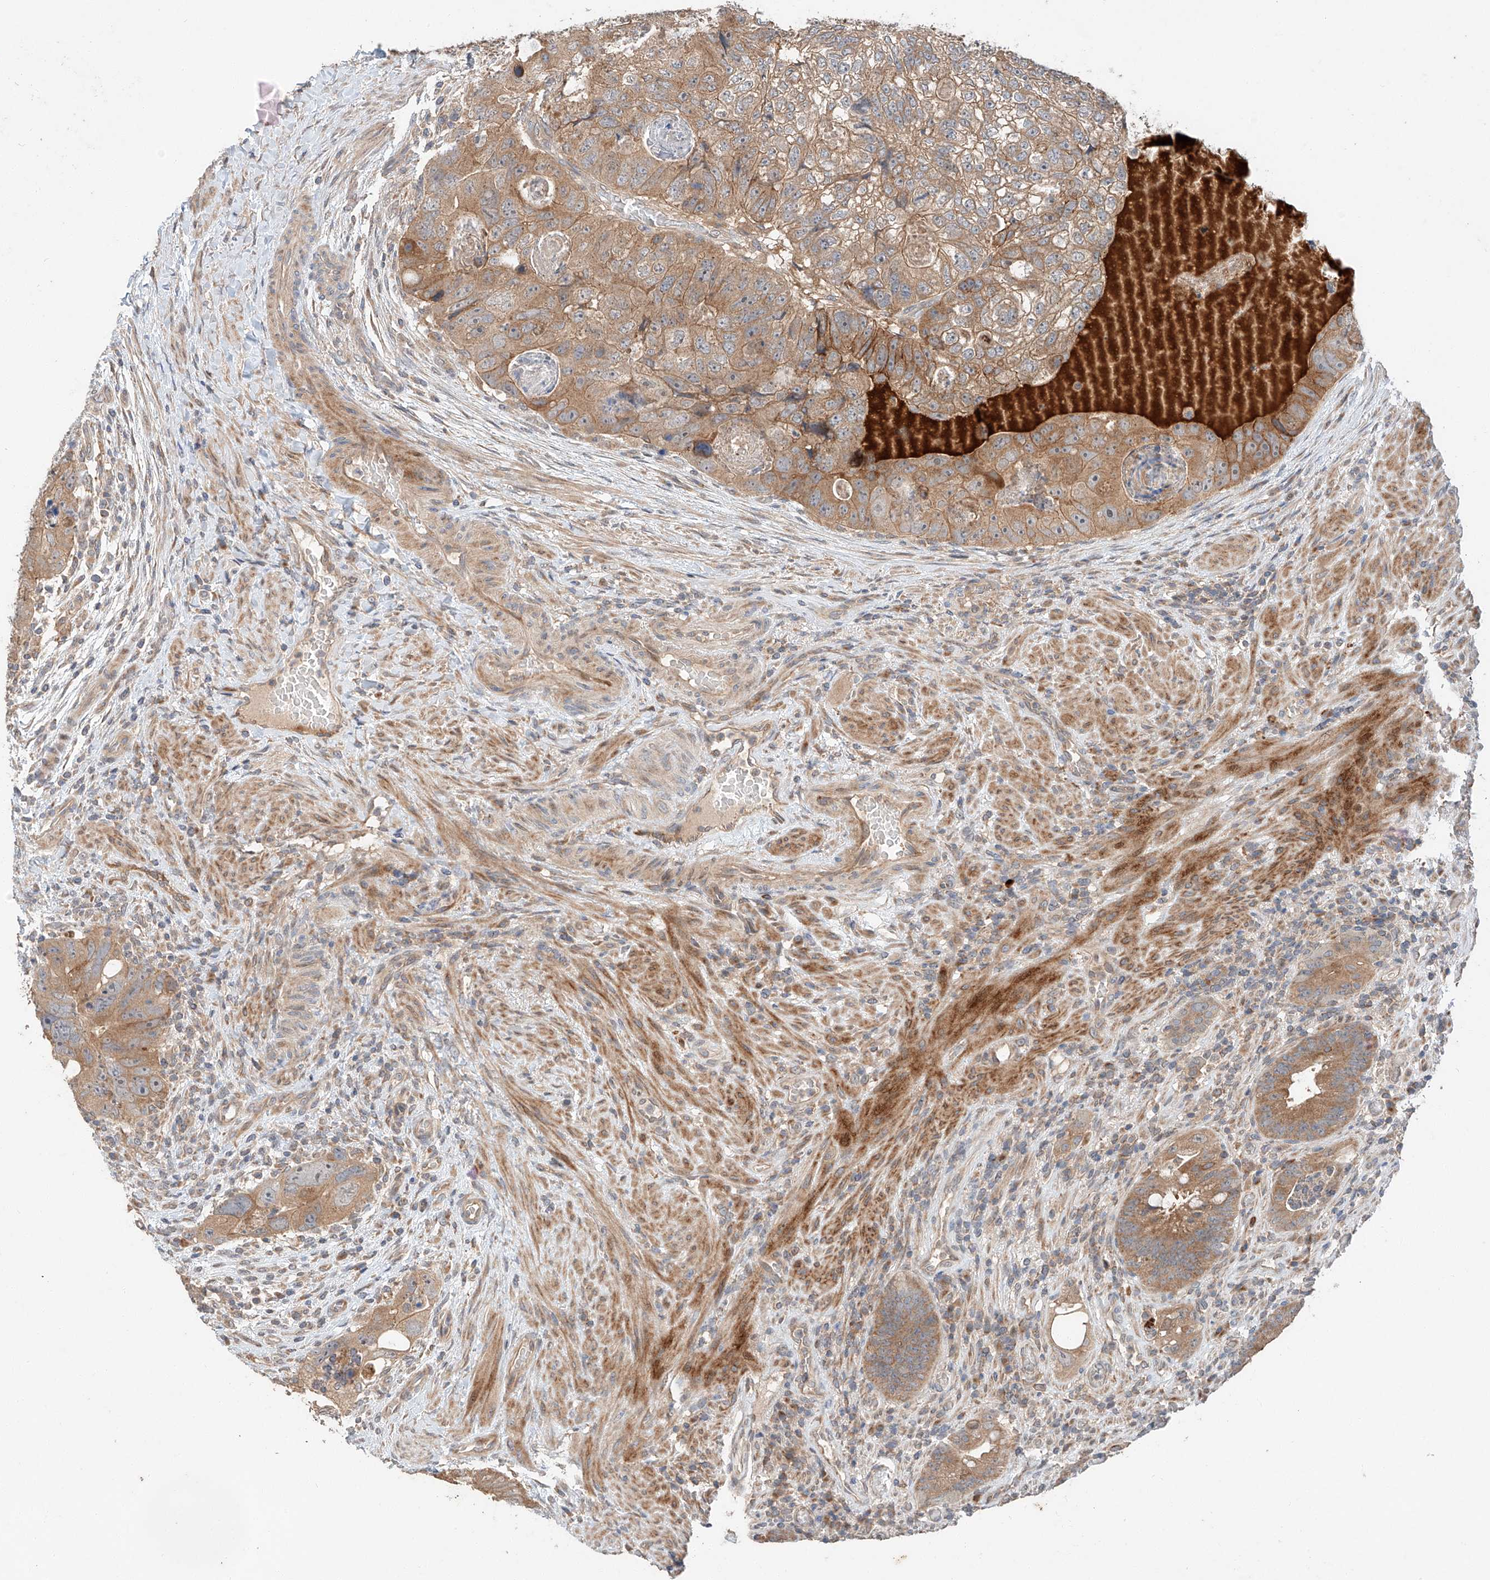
{"staining": {"intensity": "moderate", "quantity": ">75%", "location": "cytoplasmic/membranous"}, "tissue": "colorectal cancer", "cell_type": "Tumor cells", "image_type": "cancer", "snomed": [{"axis": "morphology", "description": "Adenocarcinoma, NOS"}, {"axis": "topography", "description": "Rectum"}], "caption": "Protein expression analysis of colorectal cancer exhibits moderate cytoplasmic/membranous positivity in about >75% of tumor cells. The protein is stained brown, and the nuclei are stained in blue (DAB IHC with brightfield microscopy, high magnification).", "gene": "XPNPEP1", "patient": {"sex": "male", "age": 59}}